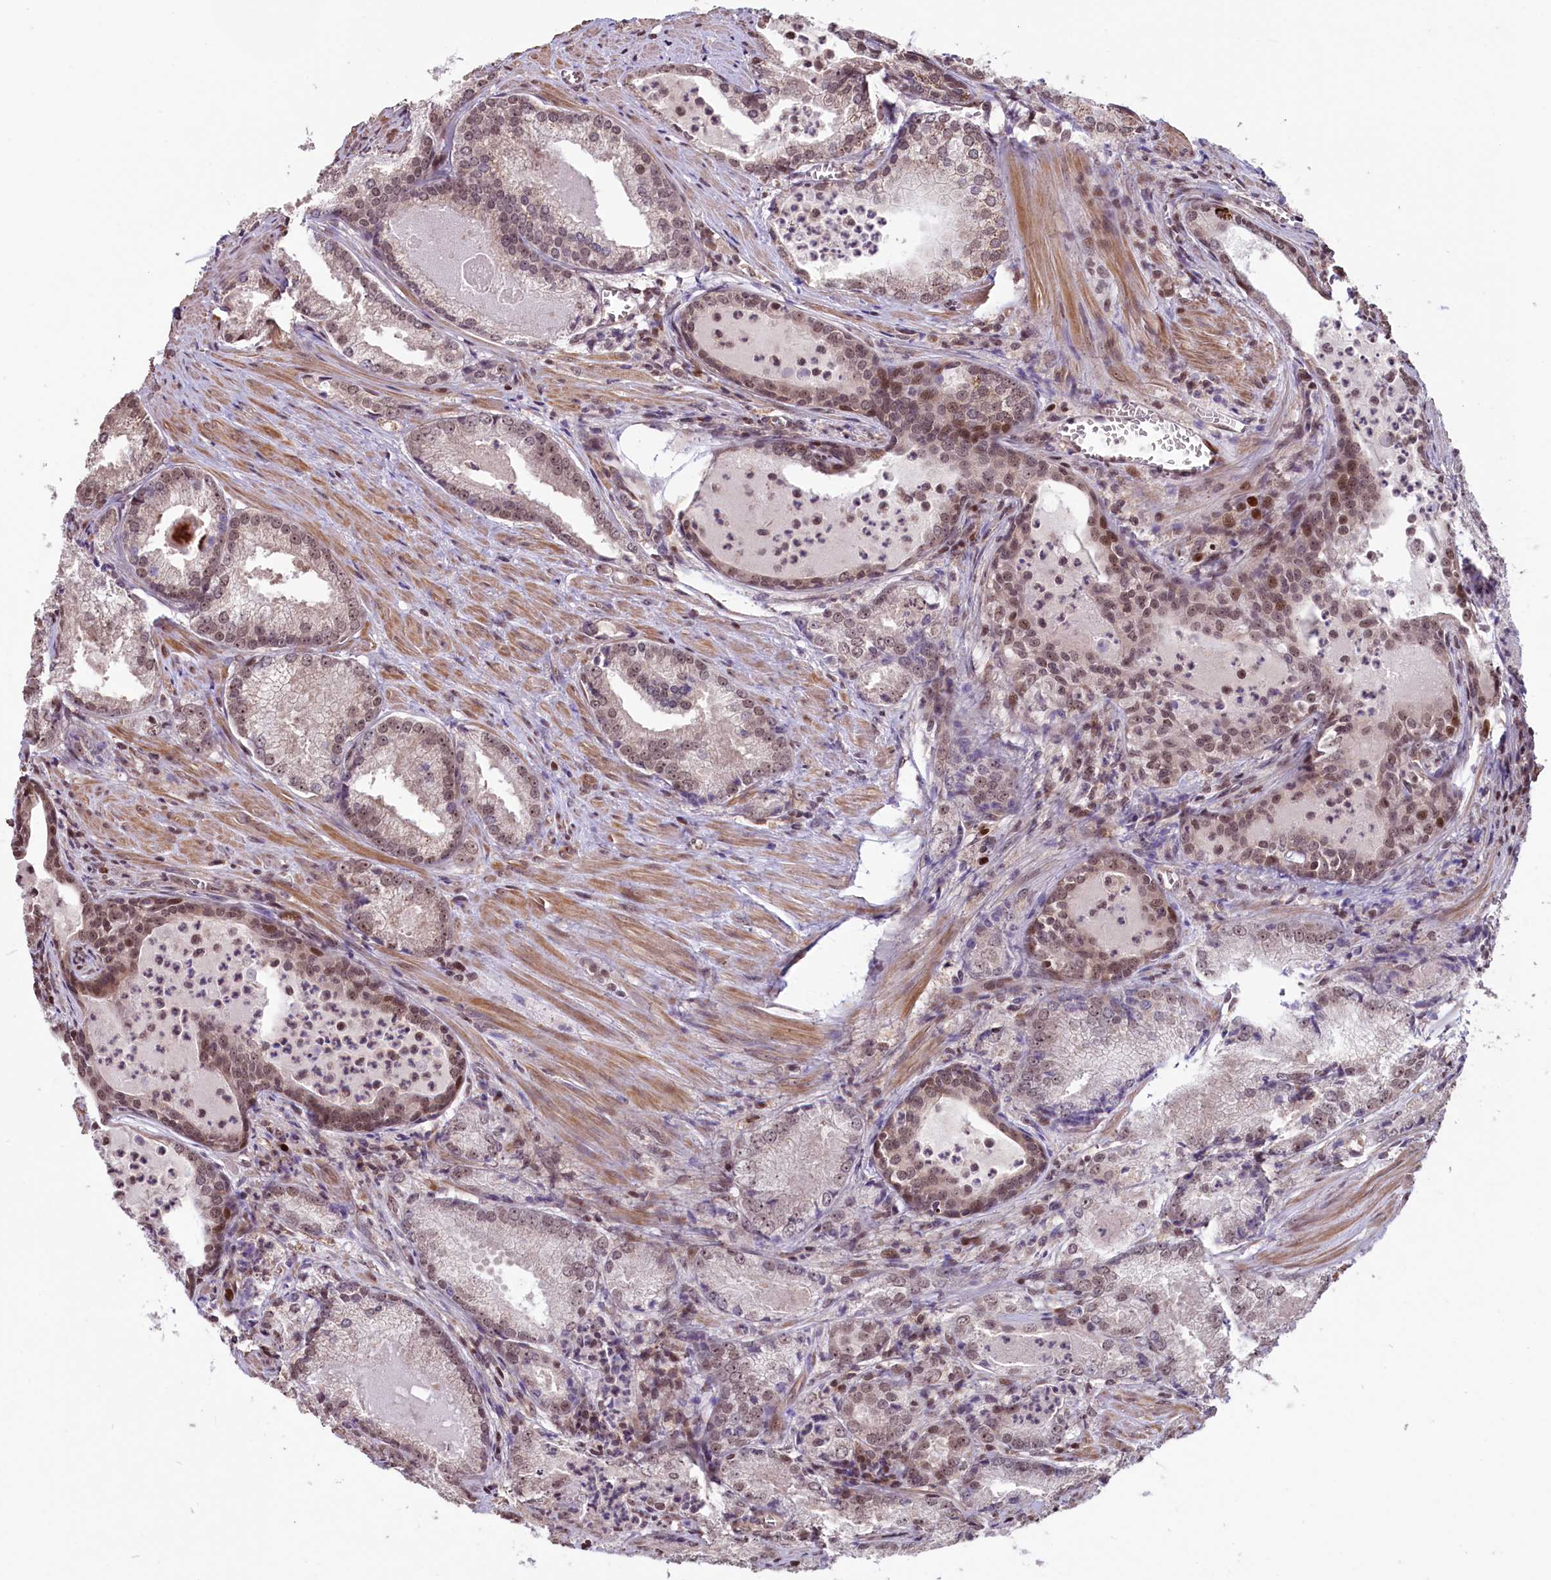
{"staining": {"intensity": "weak", "quantity": ">75%", "location": "nuclear"}, "tissue": "prostate cancer", "cell_type": "Tumor cells", "image_type": "cancer", "snomed": [{"axis": "morphology", "description": "Adenocarcinoma, Low grade"}, {"axis": "topography", "description": "Prostate"}], "caption": "Prostate cancer (low-grade adenocarcinoma) was stained to show a protein in brown. There is low levels of weak nuclear expression in about >75% of tumor cells. The protein of interest is shown in brown color, while the nuclei are stained blue.", "gene": "SHFL", "patient": {"sex": "male", "age": 54}}